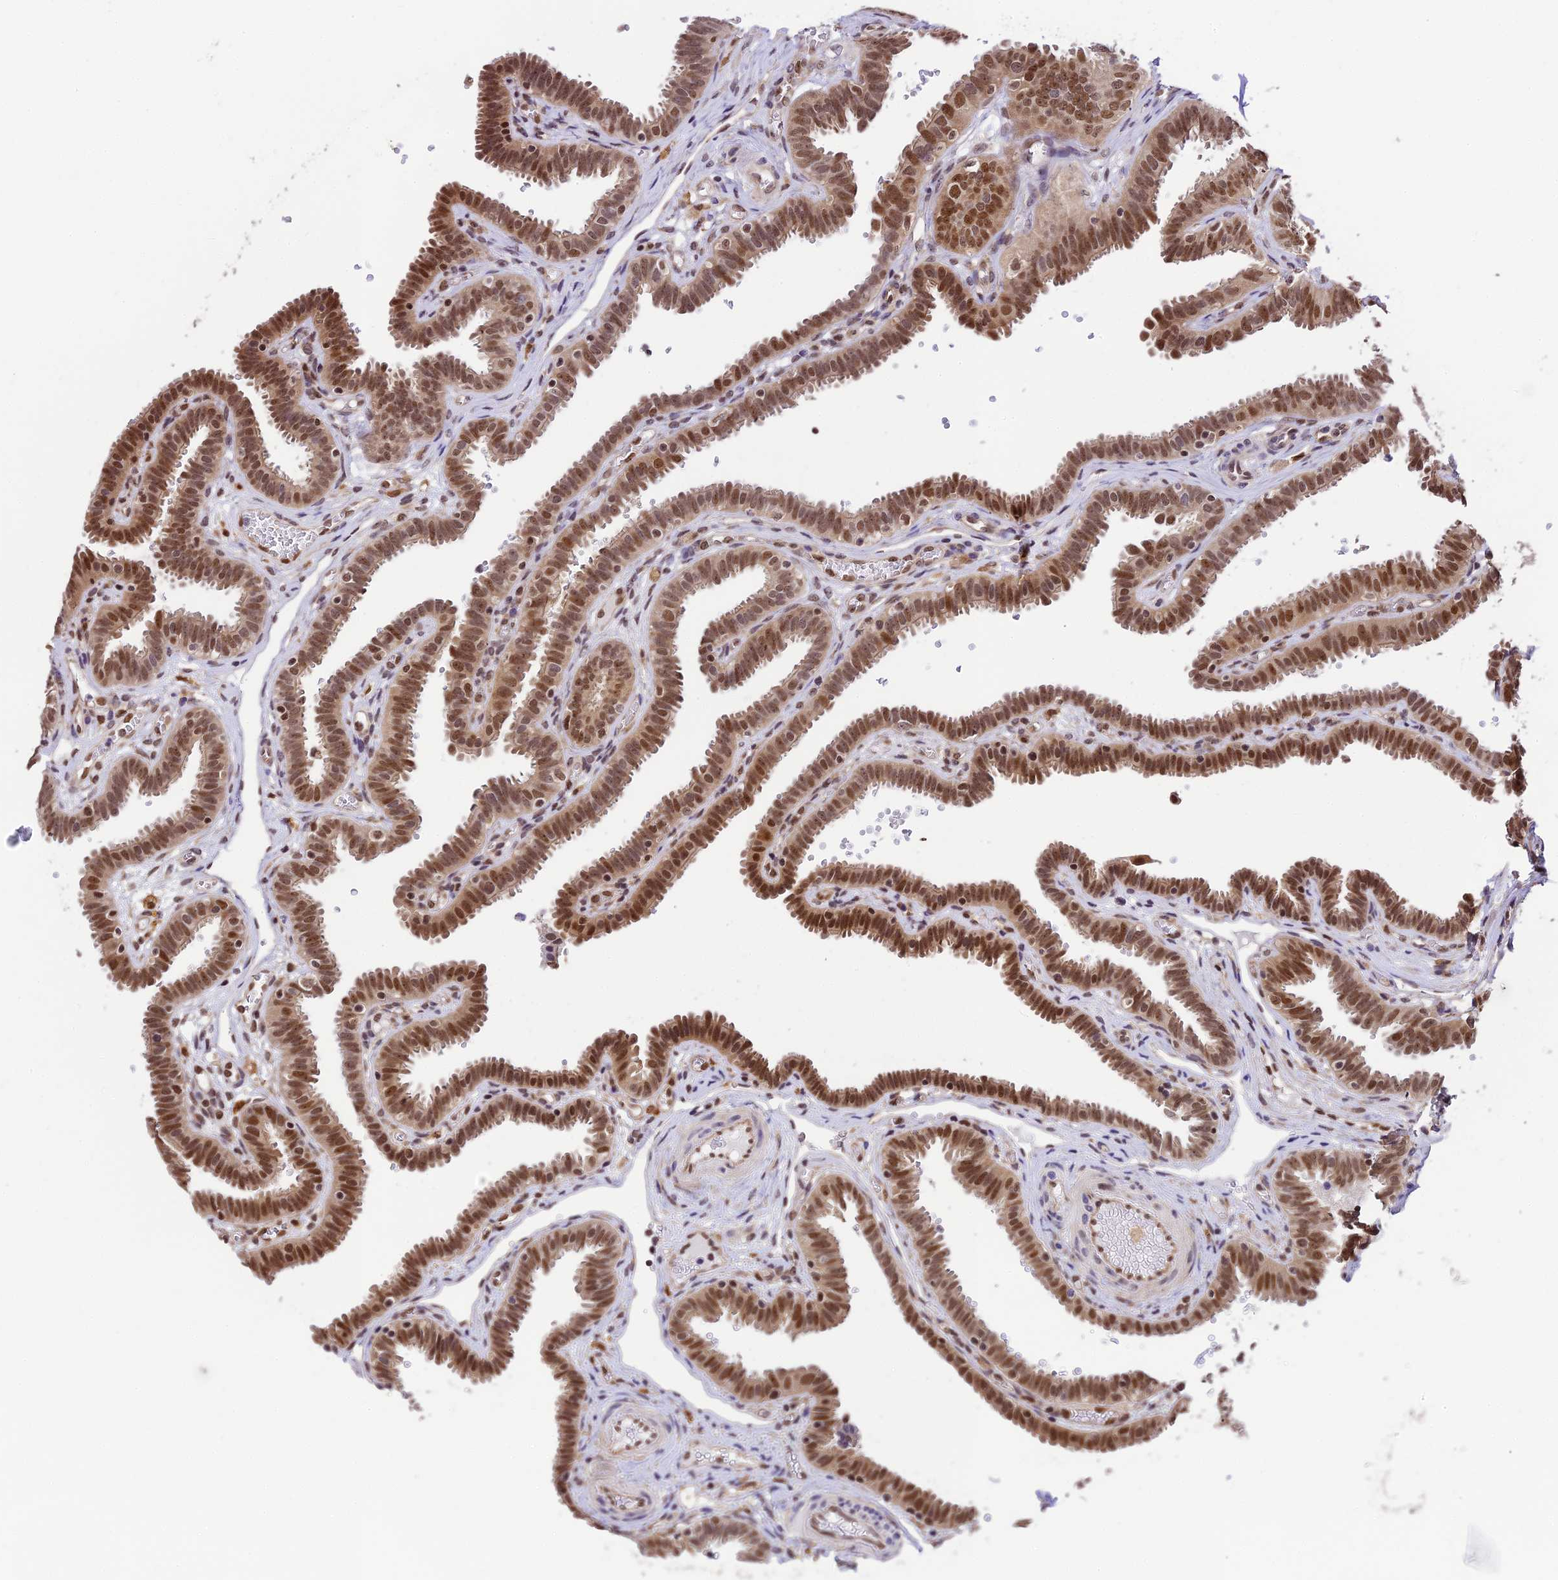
{"staining": {"intensity": "moderate", "quantity": ">75%", "location": "cytoplasmic/membranous,nuclear"}, "tissue": "fallopian tube", "cell_type": "Glandular cells", "image_type": "normal", "snomed": [{"axis": "morphology", "description": "Normal tissue, NOS"}, {"axis": "topography", "description": "Fallopian tube"}], "caption": "Moderate cytoplasmic/membranous,nuclear staining for a protein is identified in approximately >75% of glandular cells of unremarkable fallopian tube using IHC.", "gene": "TRIM22", "patient": {"sex": "female", "age": 37}}